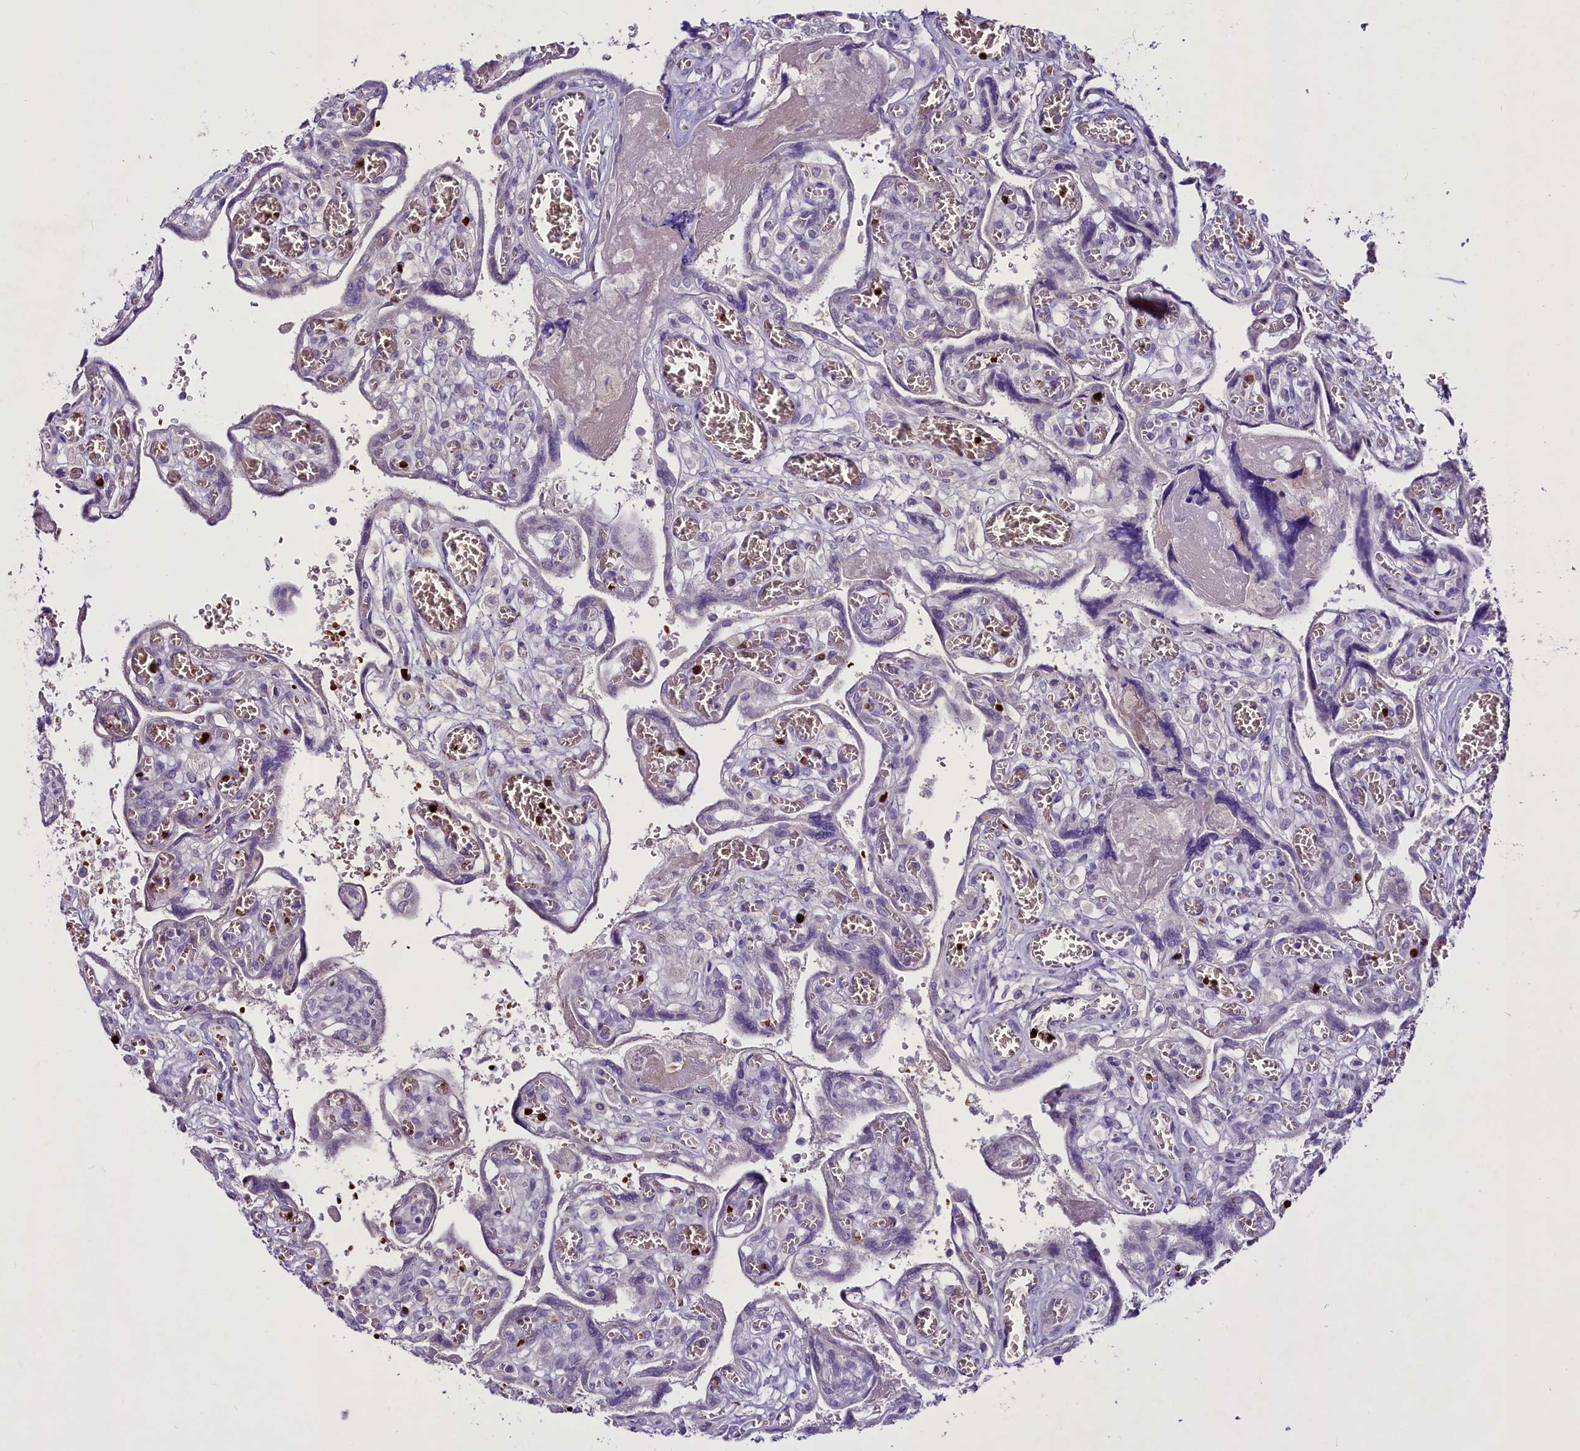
{"staining": {"intensity": "negative", "quantity": "none", "location": "none"}, "tissue": "placenta", "cell_type": "Trophoblastic cells", "image_type": "normal", "snomed": [{"axis": "morphology", "description": "Normal tissue, NOS"}, {"axis": "topography", "description": "Placenta"}], "caption": "A high-resolution histopathology image shows IHC staining of unremarkable placenta, which shows no significant expression in trophoblastic cells.", "gene": "SUSD3", "patient": {"sex": "female", "age": 39}}